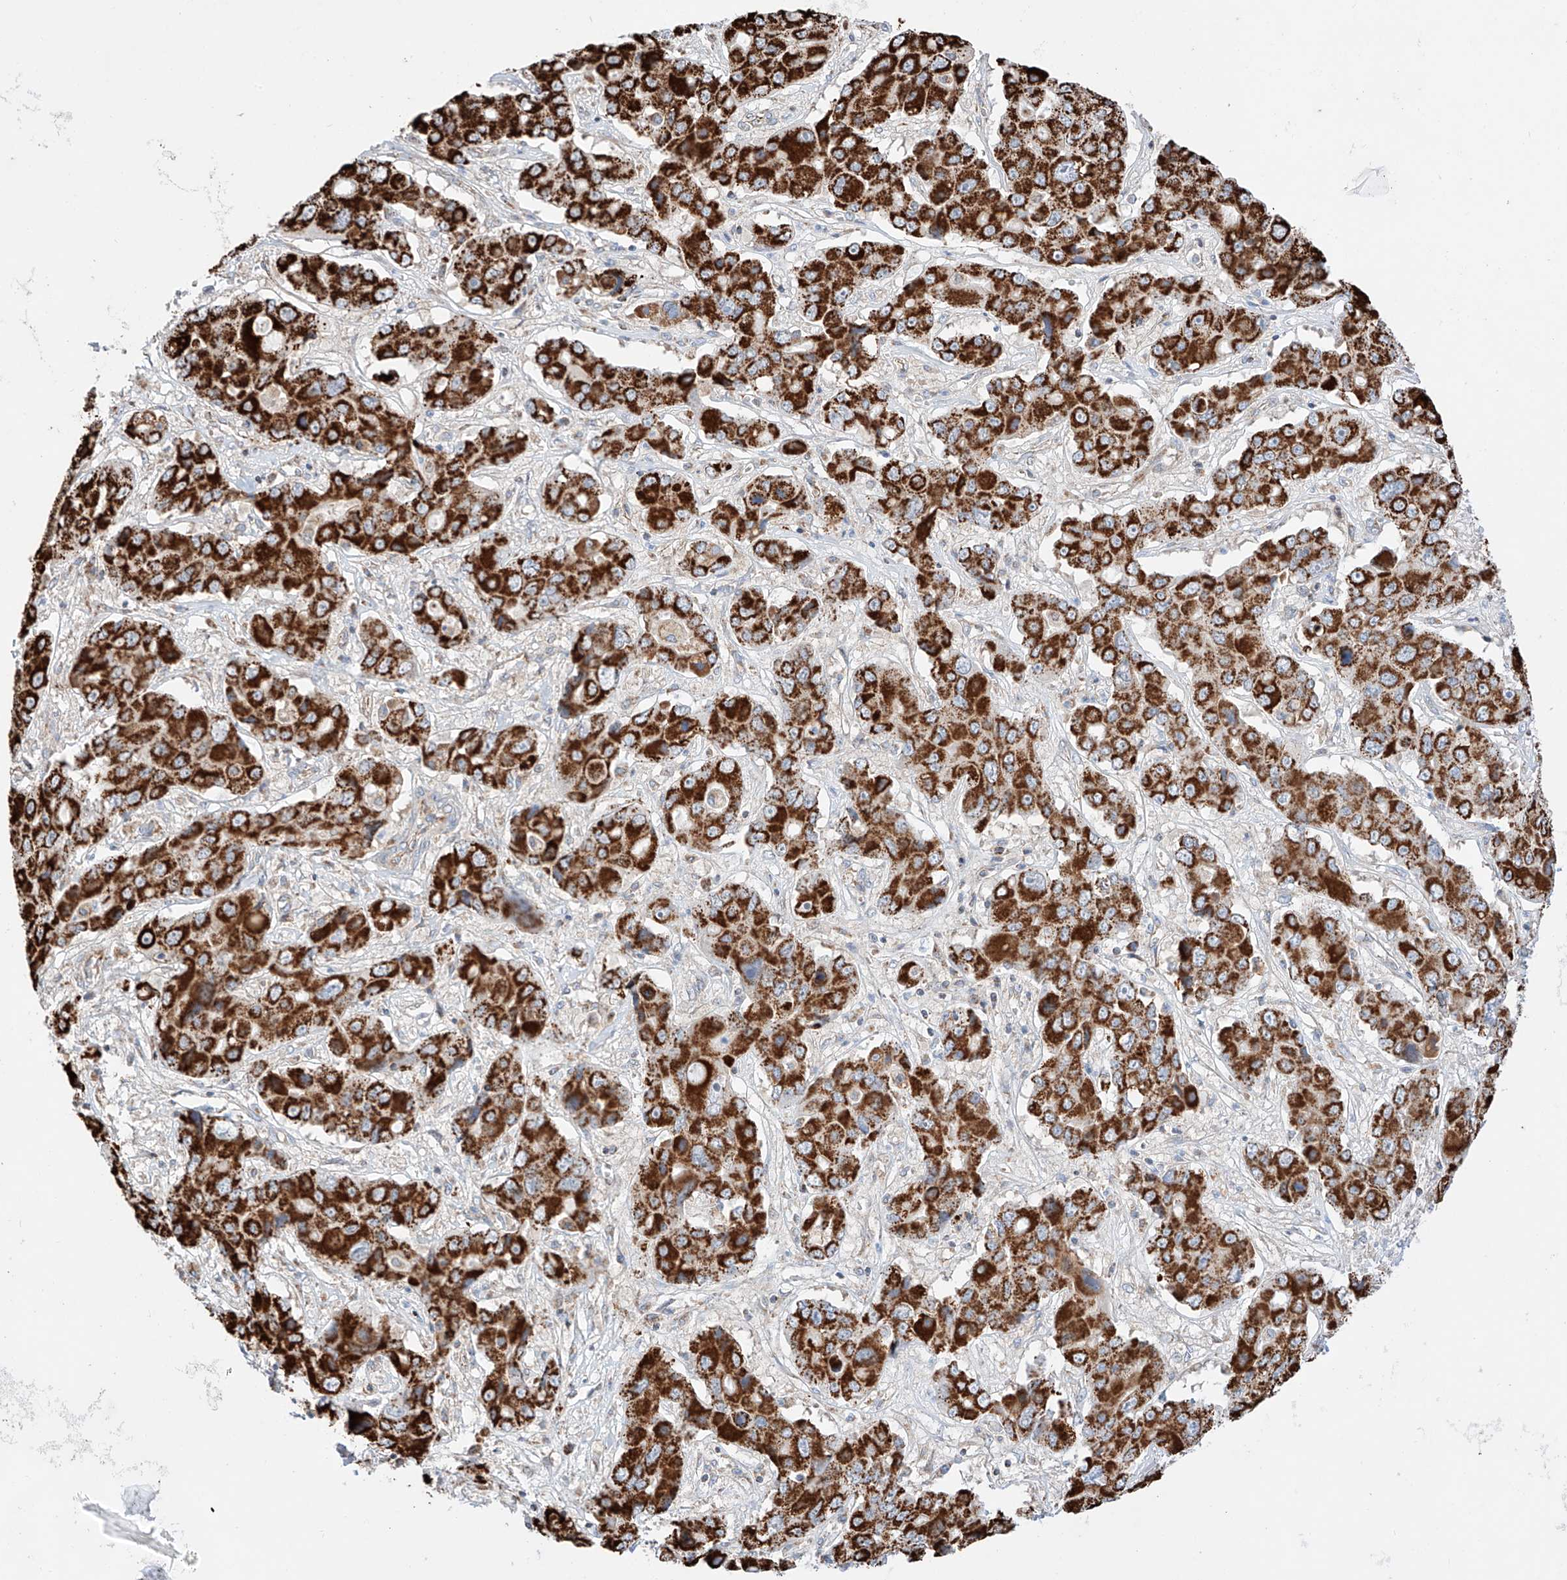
{"staining": {"intensity": "strong", "quantity": ">75%", "location": "cytoplasmic/membranous"}, "tissue": "liver cancer", "cell_type": "Tumor cells", "image_type": "cancer", "snomed": [{"axis": "morphology", "description": "Cholangiocarcinoma"}, {"axis": "topography", "description": "Liver"}], "caption": "Protein expression analysis of human liver cancer (cholangiocarcinoma) reveals strong cytoplasmic/membranous positivity in approximately >75% of tumor cells.", "gene": "KTI12", "patient": {"sex": "male", "age": 67}}